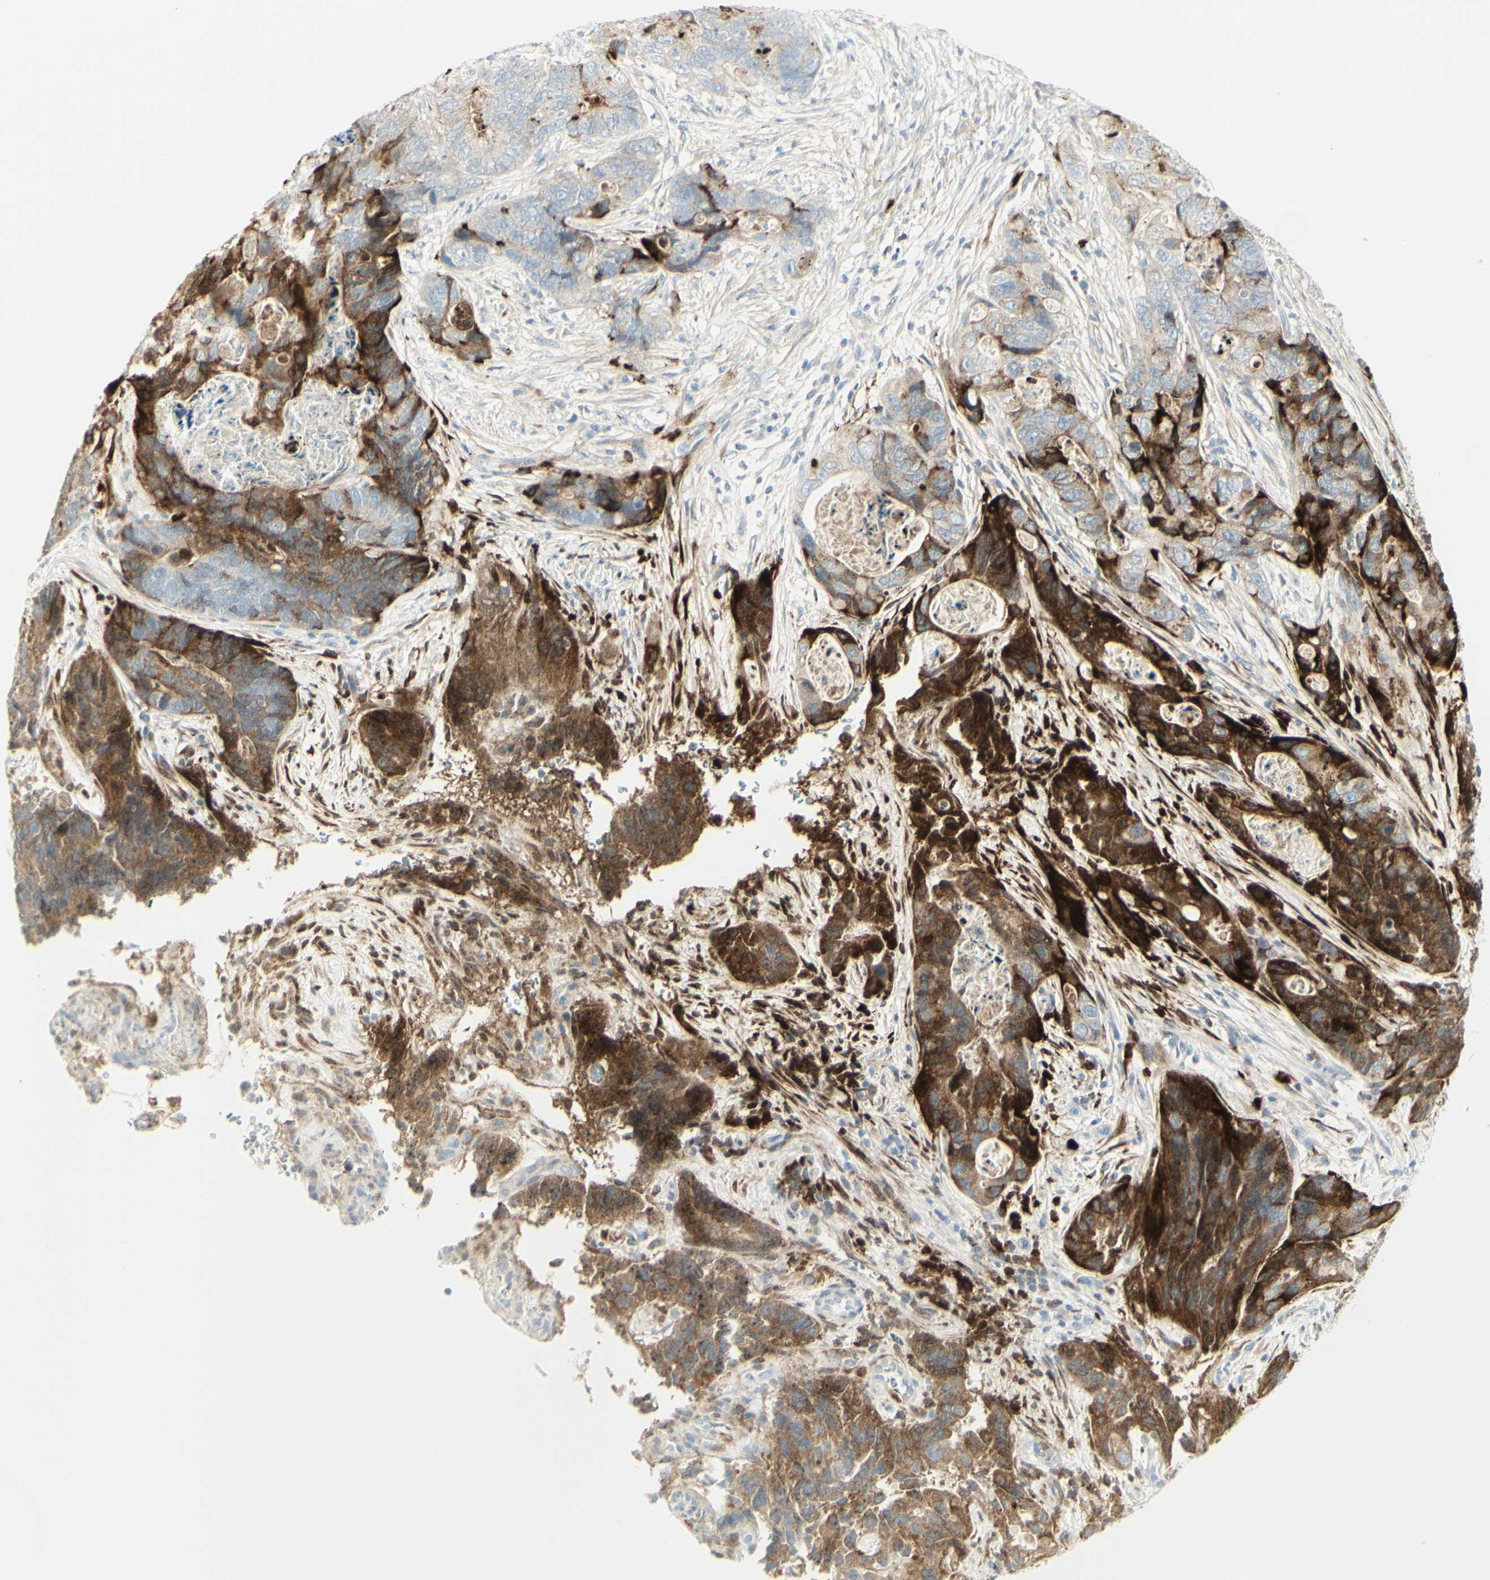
{"staining": {"intensity": "strong", "quantity": "25%-75%", "location": "cytoplasmic/membranous"}, "tissue": "stomach cancer", "cell_type": "Tumor cells", "image_type": "cancer", "snomed": [{"axis": "morphology", "description": "Adenocarcinoma, NOS"}, {"axis": "topography", "description": "Stomach"}], "caption": "This image exhibits immunohistochemistry (IHC) staining of human stomach adenocarcinoma, with high strong cytoplasmic/membranous positivity in about 25%-75% of tumor cells.", "gene": "MDK", "patient": {"sex": "female", "age": 89}}